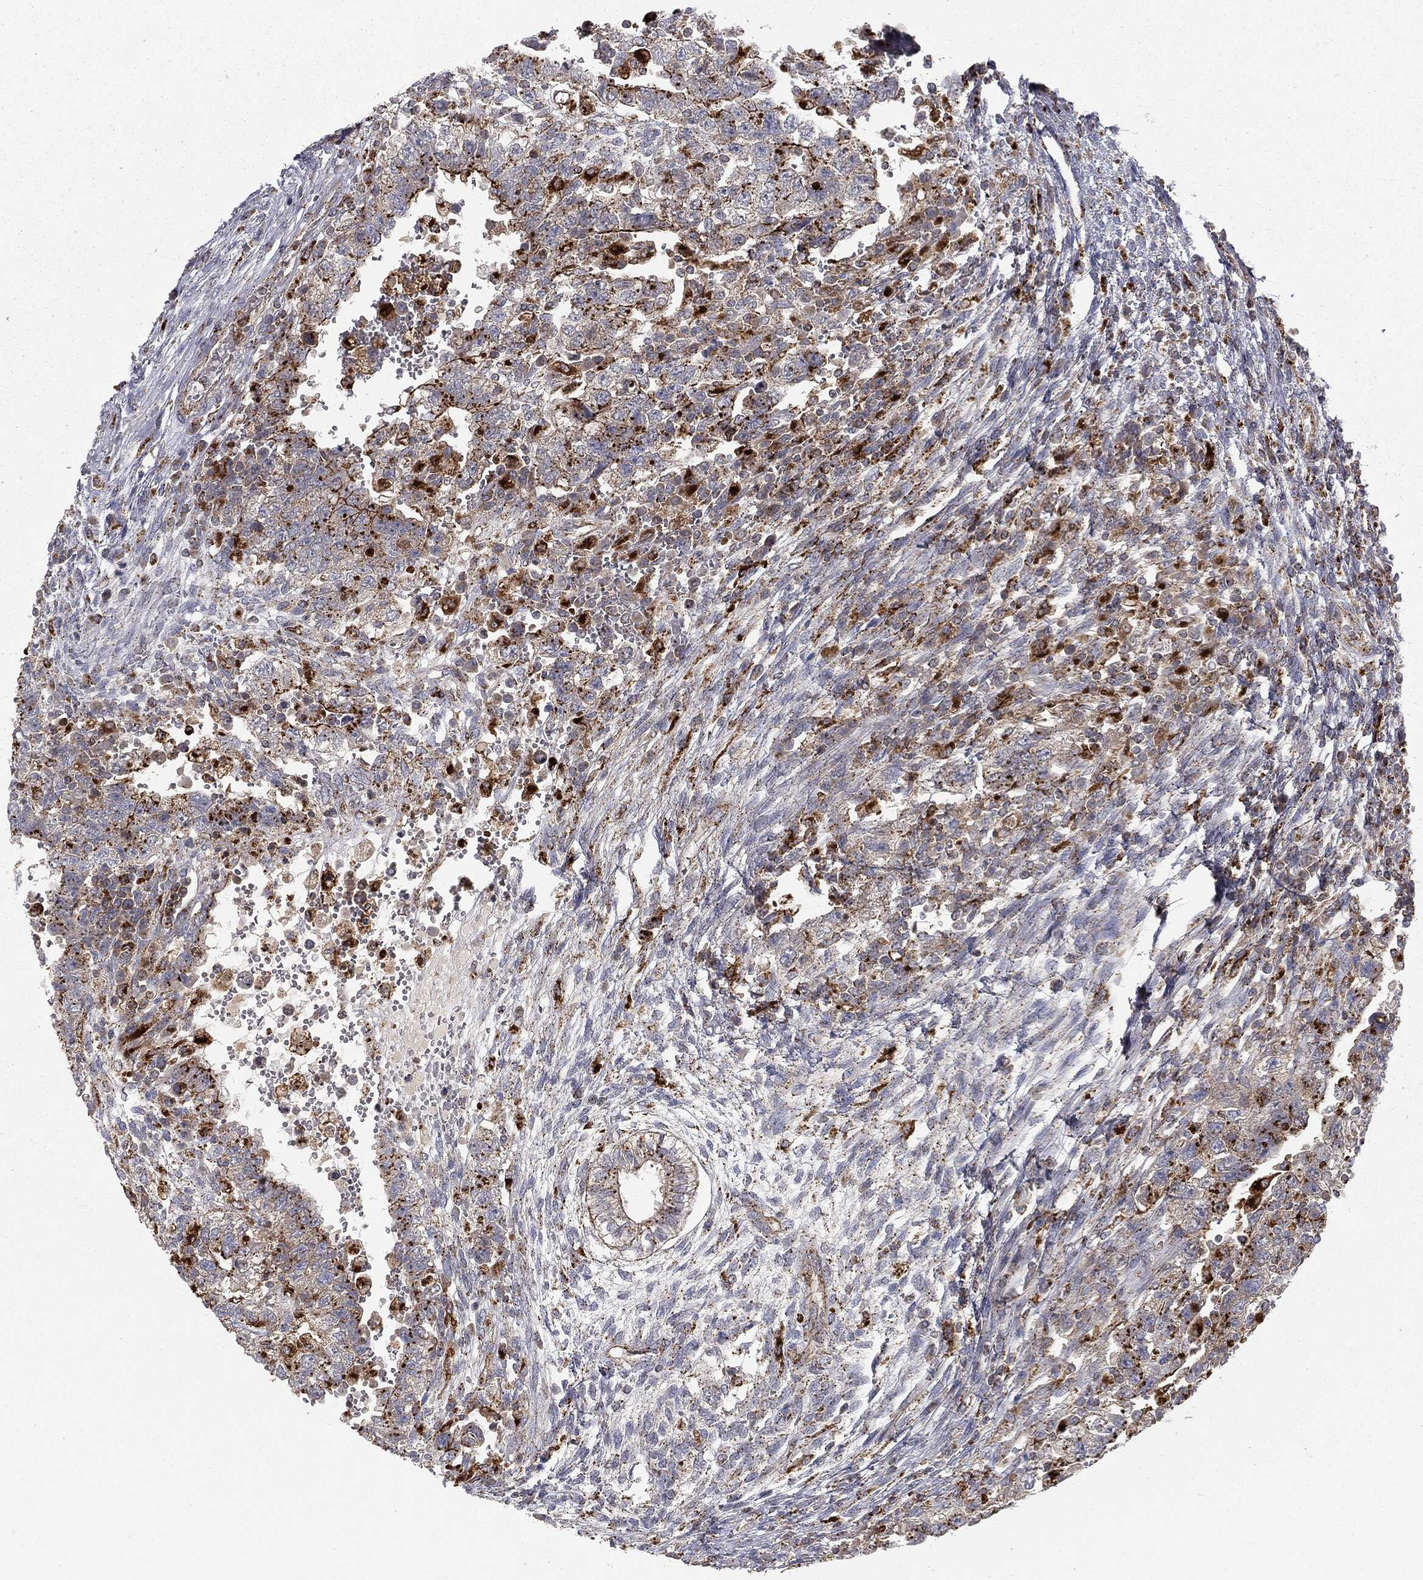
{"staining": {"intensity": "strong", "quantity": "25%-75%", "location": "cytoplasmic/membranous"}, "tissue": "testis cancer", "cell_type": "Tumor cells", "image_type": "cancer", "snomed": [{"axis": "morphology", "description": "Carcinoma, Embryonal, NOS"}, {"axis": "topography", "description": "Testis"}], "caption": "Protein expression analysis of testis cancer displays strong cytoplasmic/membranous expression in about 25%-75% of tumor cells.", "gene": "CTSA", "patient": {"sex": "male", "age": 26}}